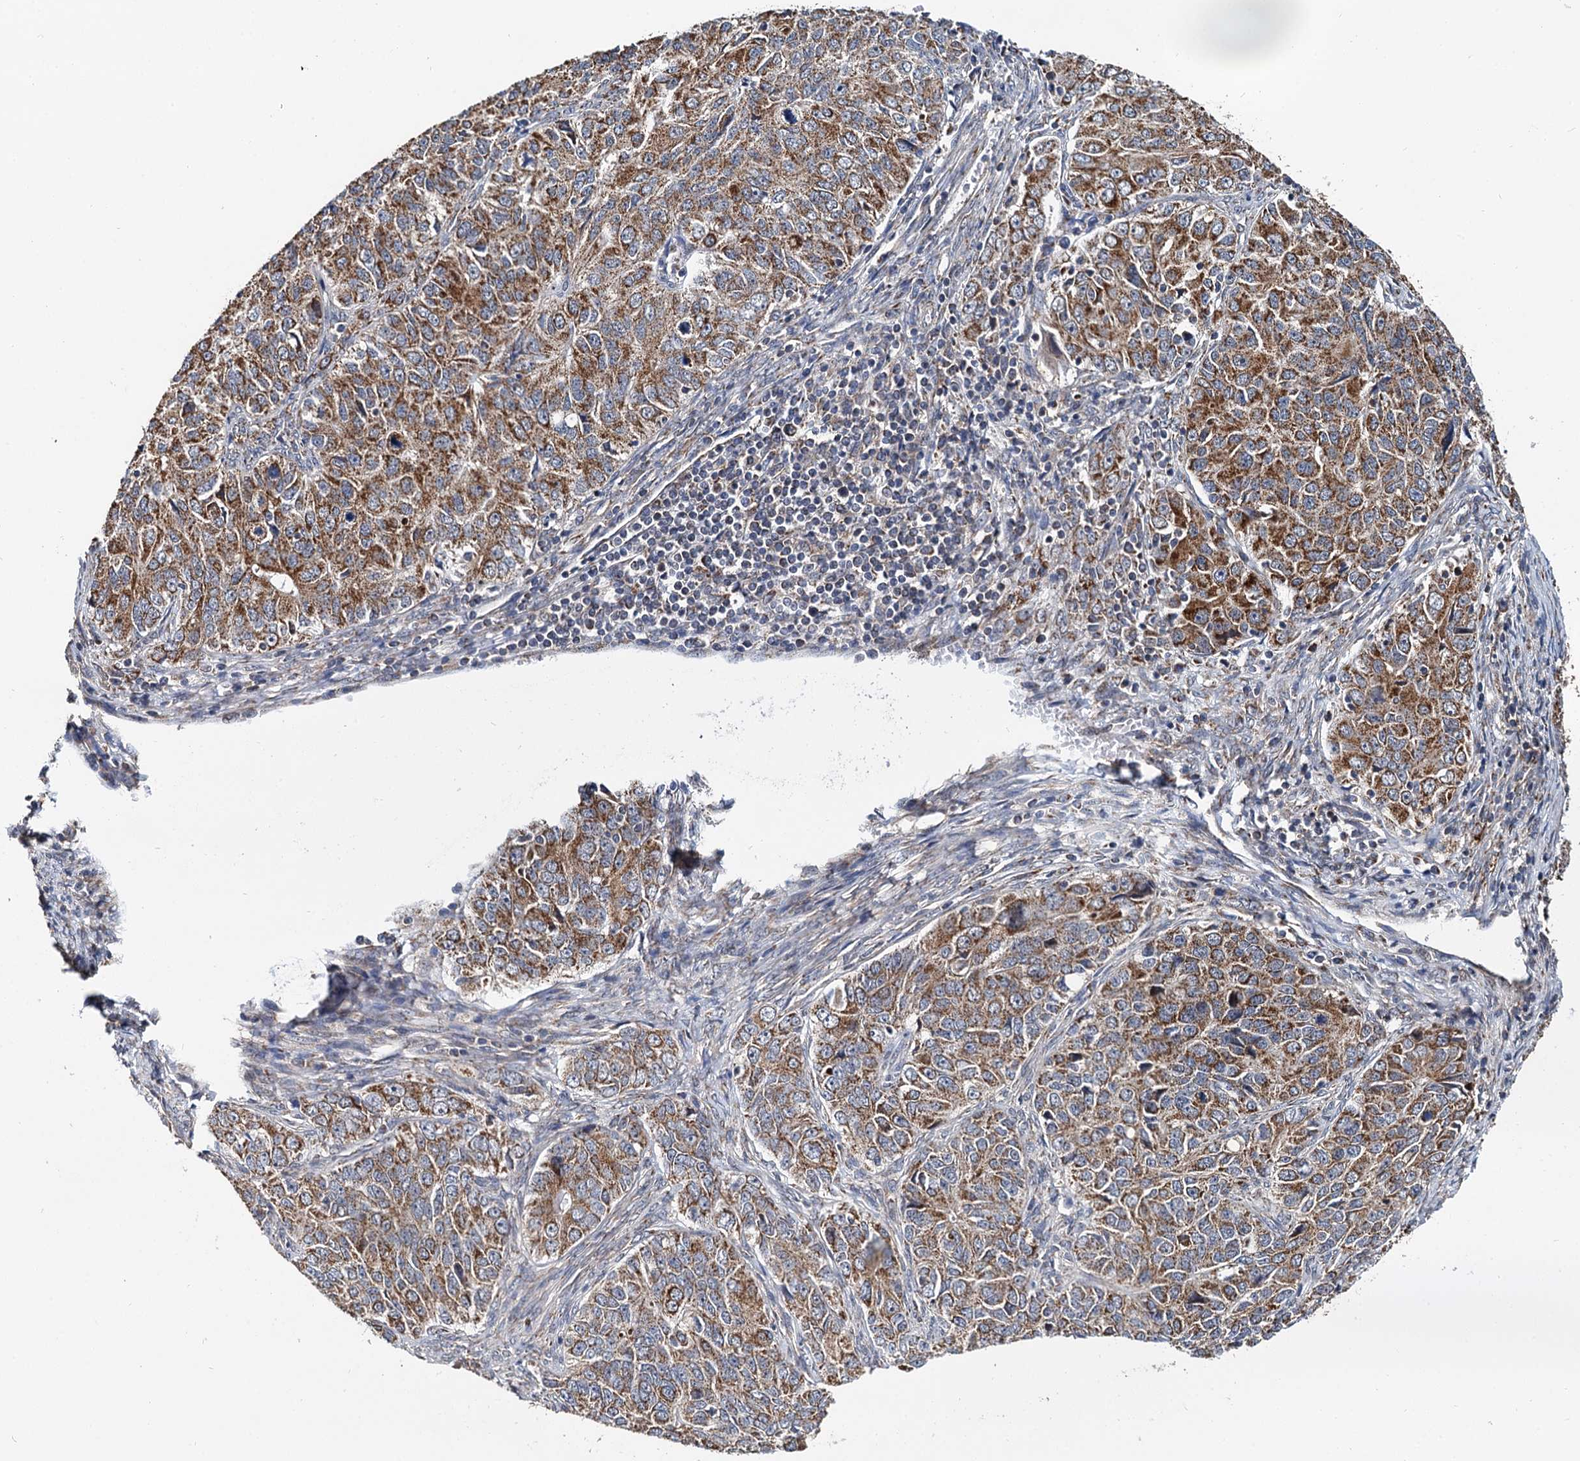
{"staining": {"intensity": "moderate", "quantity": ">75%", "location": "cytoplasmic/membranous"}, "tissue": "ovarian cancer", "cell_type": "Tumor cells", "image_type": "cancer", "snomed": [{"axis": "morphology", "description": "Carcinoma, endometroid"}, {"axis": "topography", "description": "Ovary"}], "caption": "Moderate cytoplasmic/membranous expression for a protein is seen in about >75% of tumor cells of ovarian cancer (endometroid carcinoma) using immunohistochemistry (IHC).", "gene": "SPRYD3", "patient": {"sex": "female", "age": 51}}